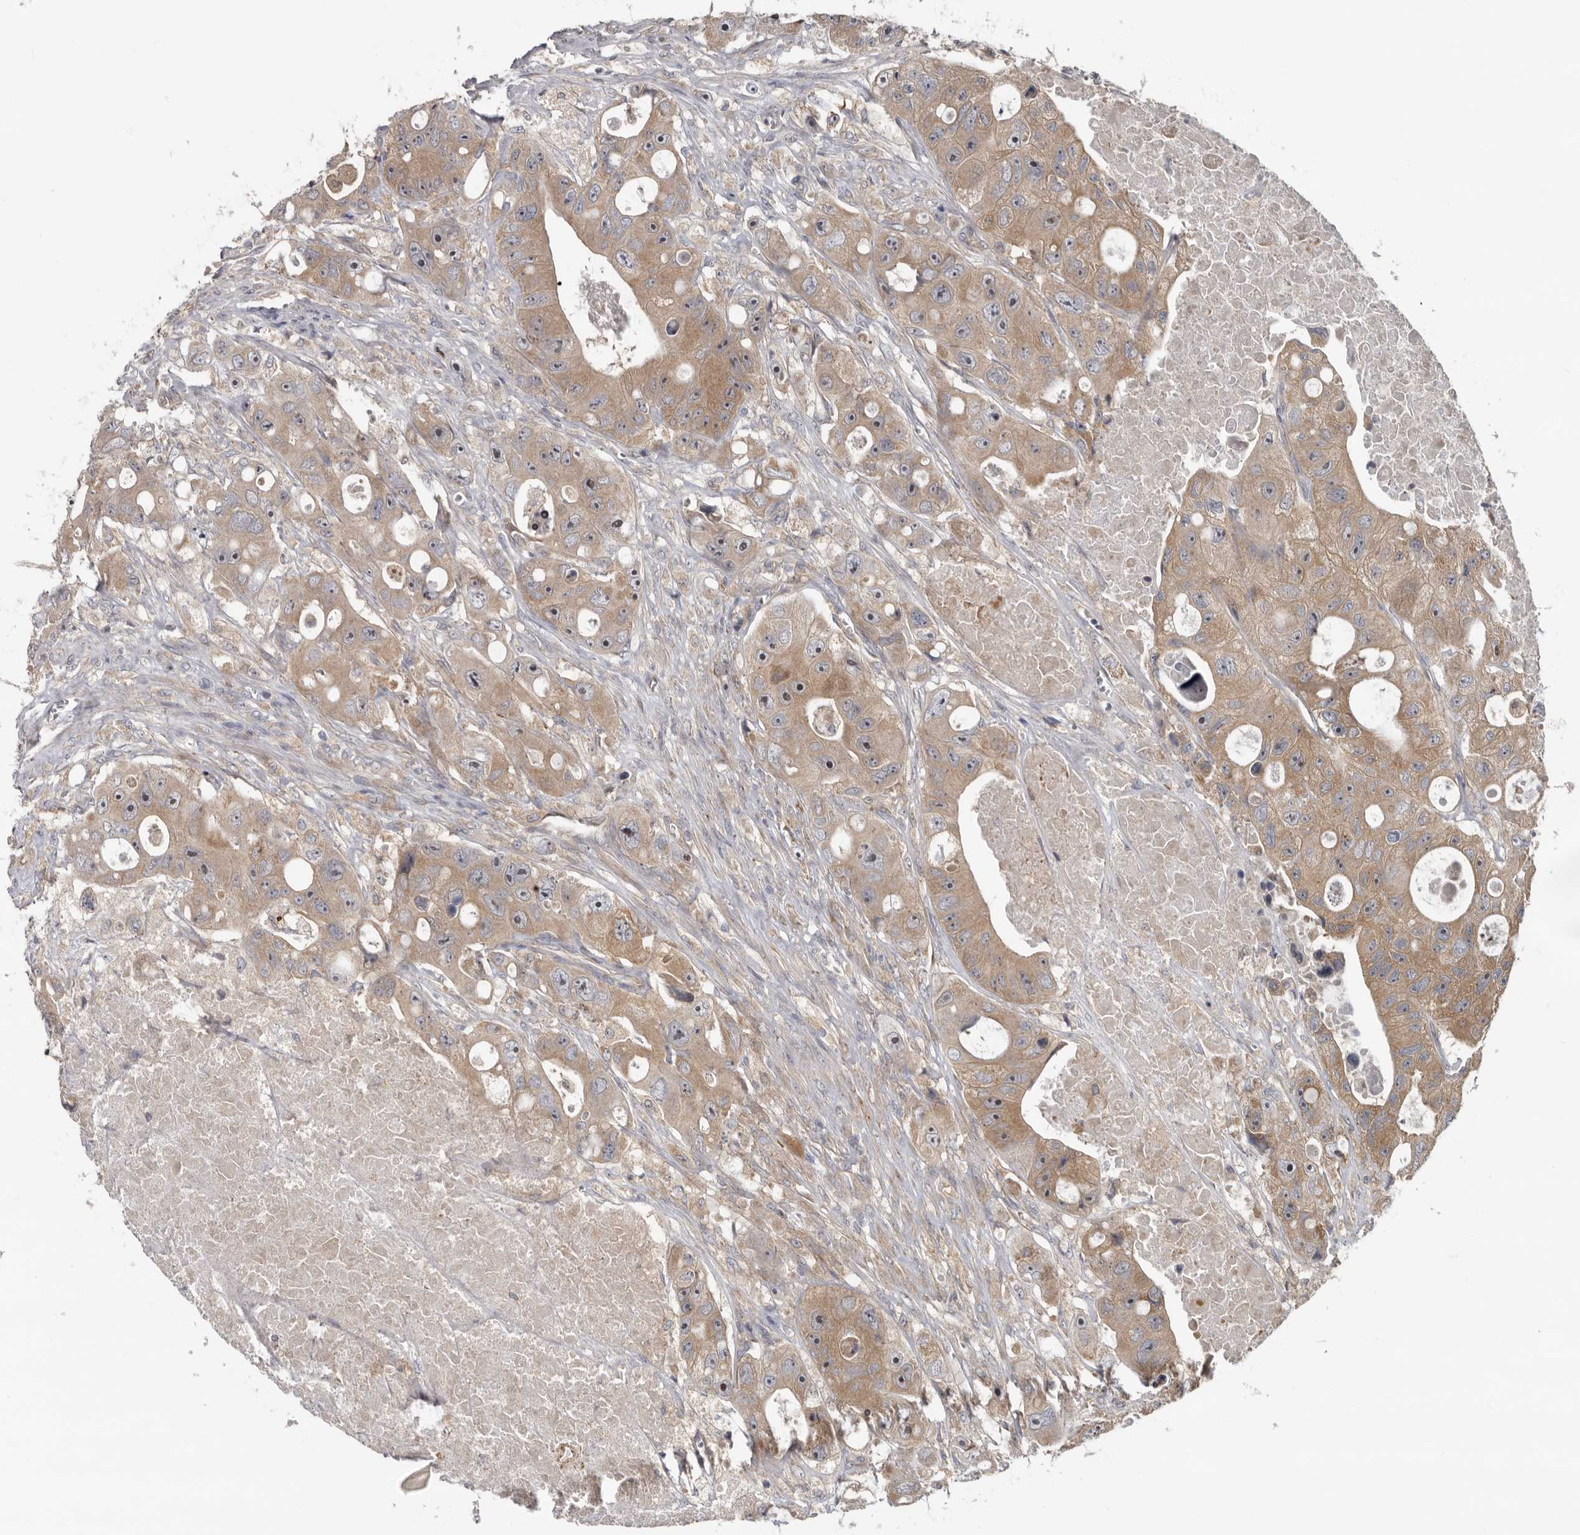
{"staining": {"intensity": "moderate", "quantity": ">75%", "location": "cytoplasmic/membranous,nuclear"}, "tissue": "colorectal cancer", "cell_type": "Tumor cells", "image_type": "cancer", "snomed": [{"axis": "morphology", "description": "Adenocarcinoma, NOS"}, {"axis": "topography", "description": "Colon"}], "caption": "Moderate cytoplasmic/membranous and nuclear protein expression is present in about >75% of tumor cells in colorectal adenocarcinoma. The protein of interest is stained brown, and the nuclei are stained in blue (DAB IHC with brightfield microscopy, high magnification).", "gene": "HINT3", "patient": {"sex": "female", "age": 46}}